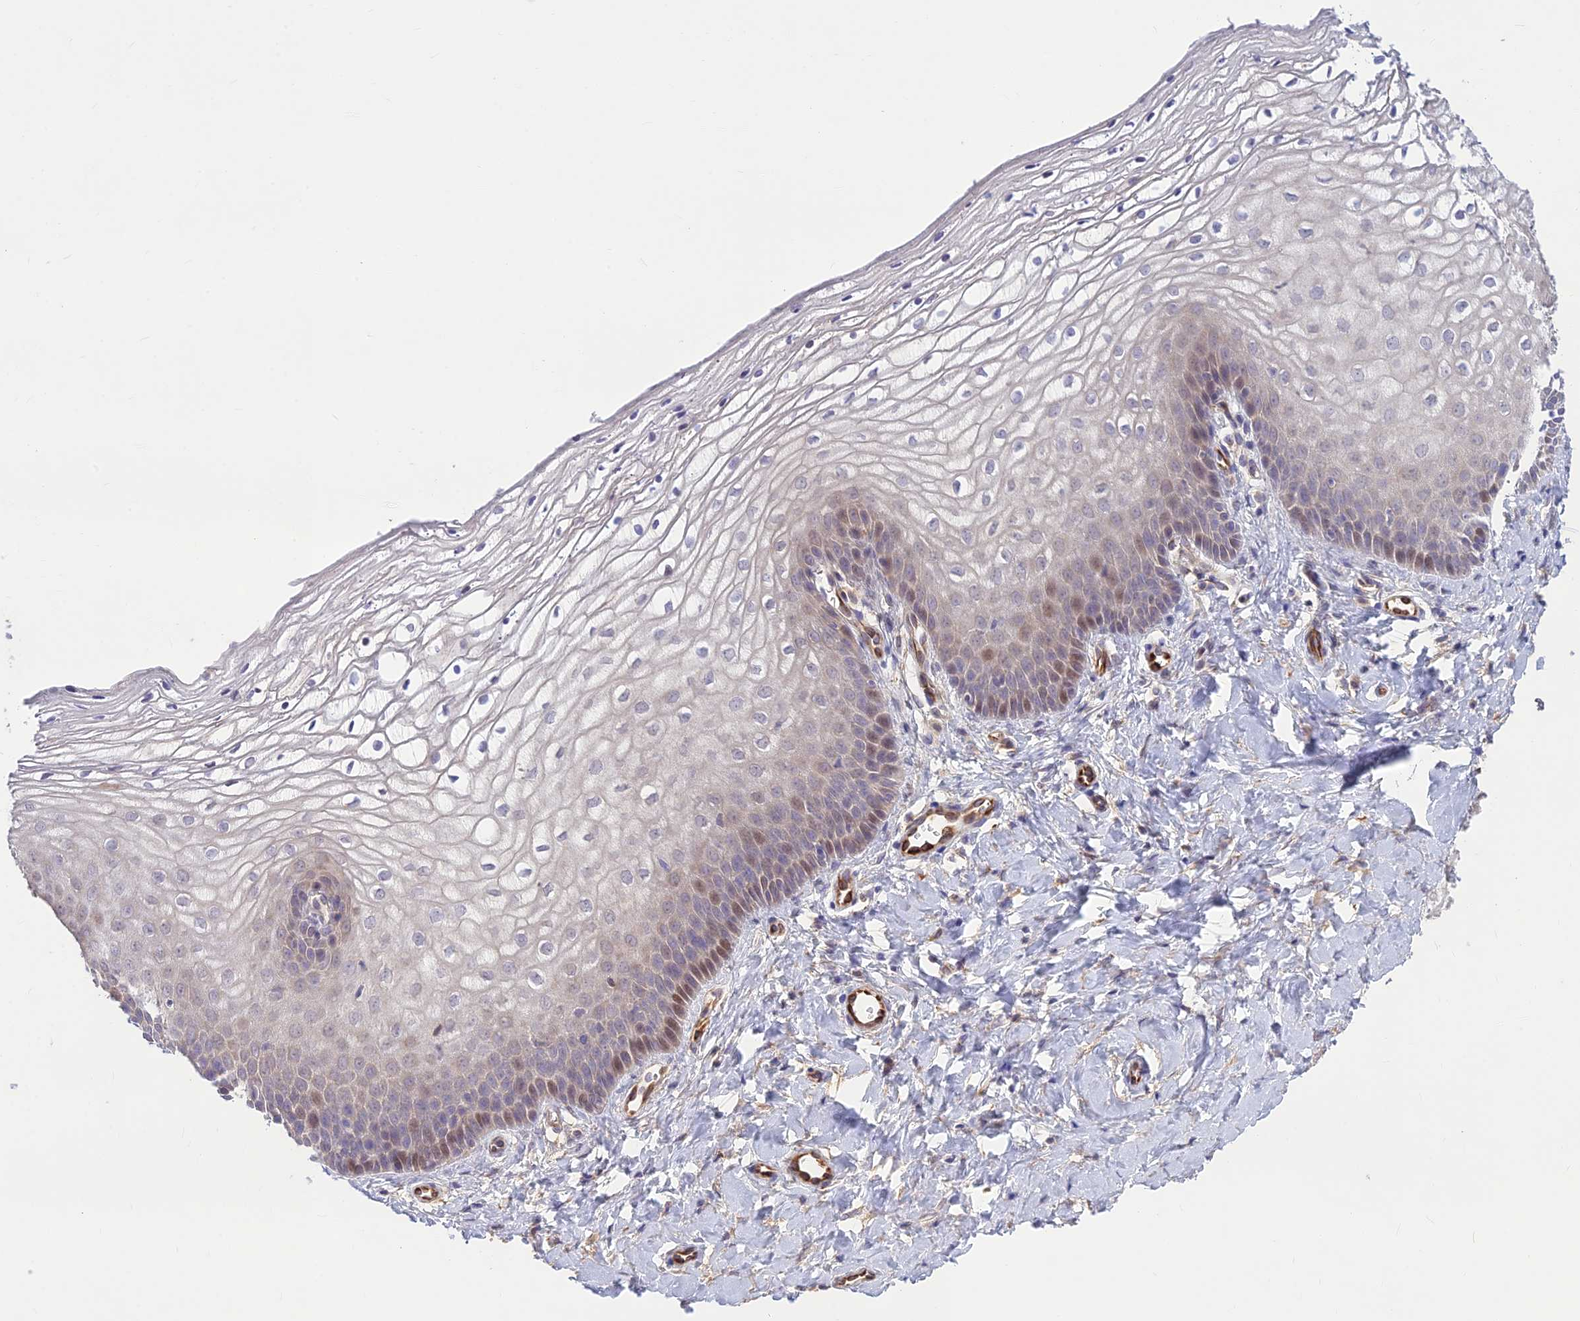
{"staining": {"intensity": "weak", "quantity": "<25%", "location": "cytoplasmic/membranous,nuclear"}, "tissue": "vagina", "cell_type": "Squamous epithelial cells", "image_type": "normal", "snomed": [{"axis": "morphology", "description": "Normal tissue, NOS"}, {"axis": "topography", "description": "Vagina"}], "caption": "This is a histopathology image of immunohistochemistry (IHC) staining of normal vagina, which shows no positivity in squamous epithelial cells.", "gene": "ST8SIA5", "patient": {"sex": "female", "age": 68}}